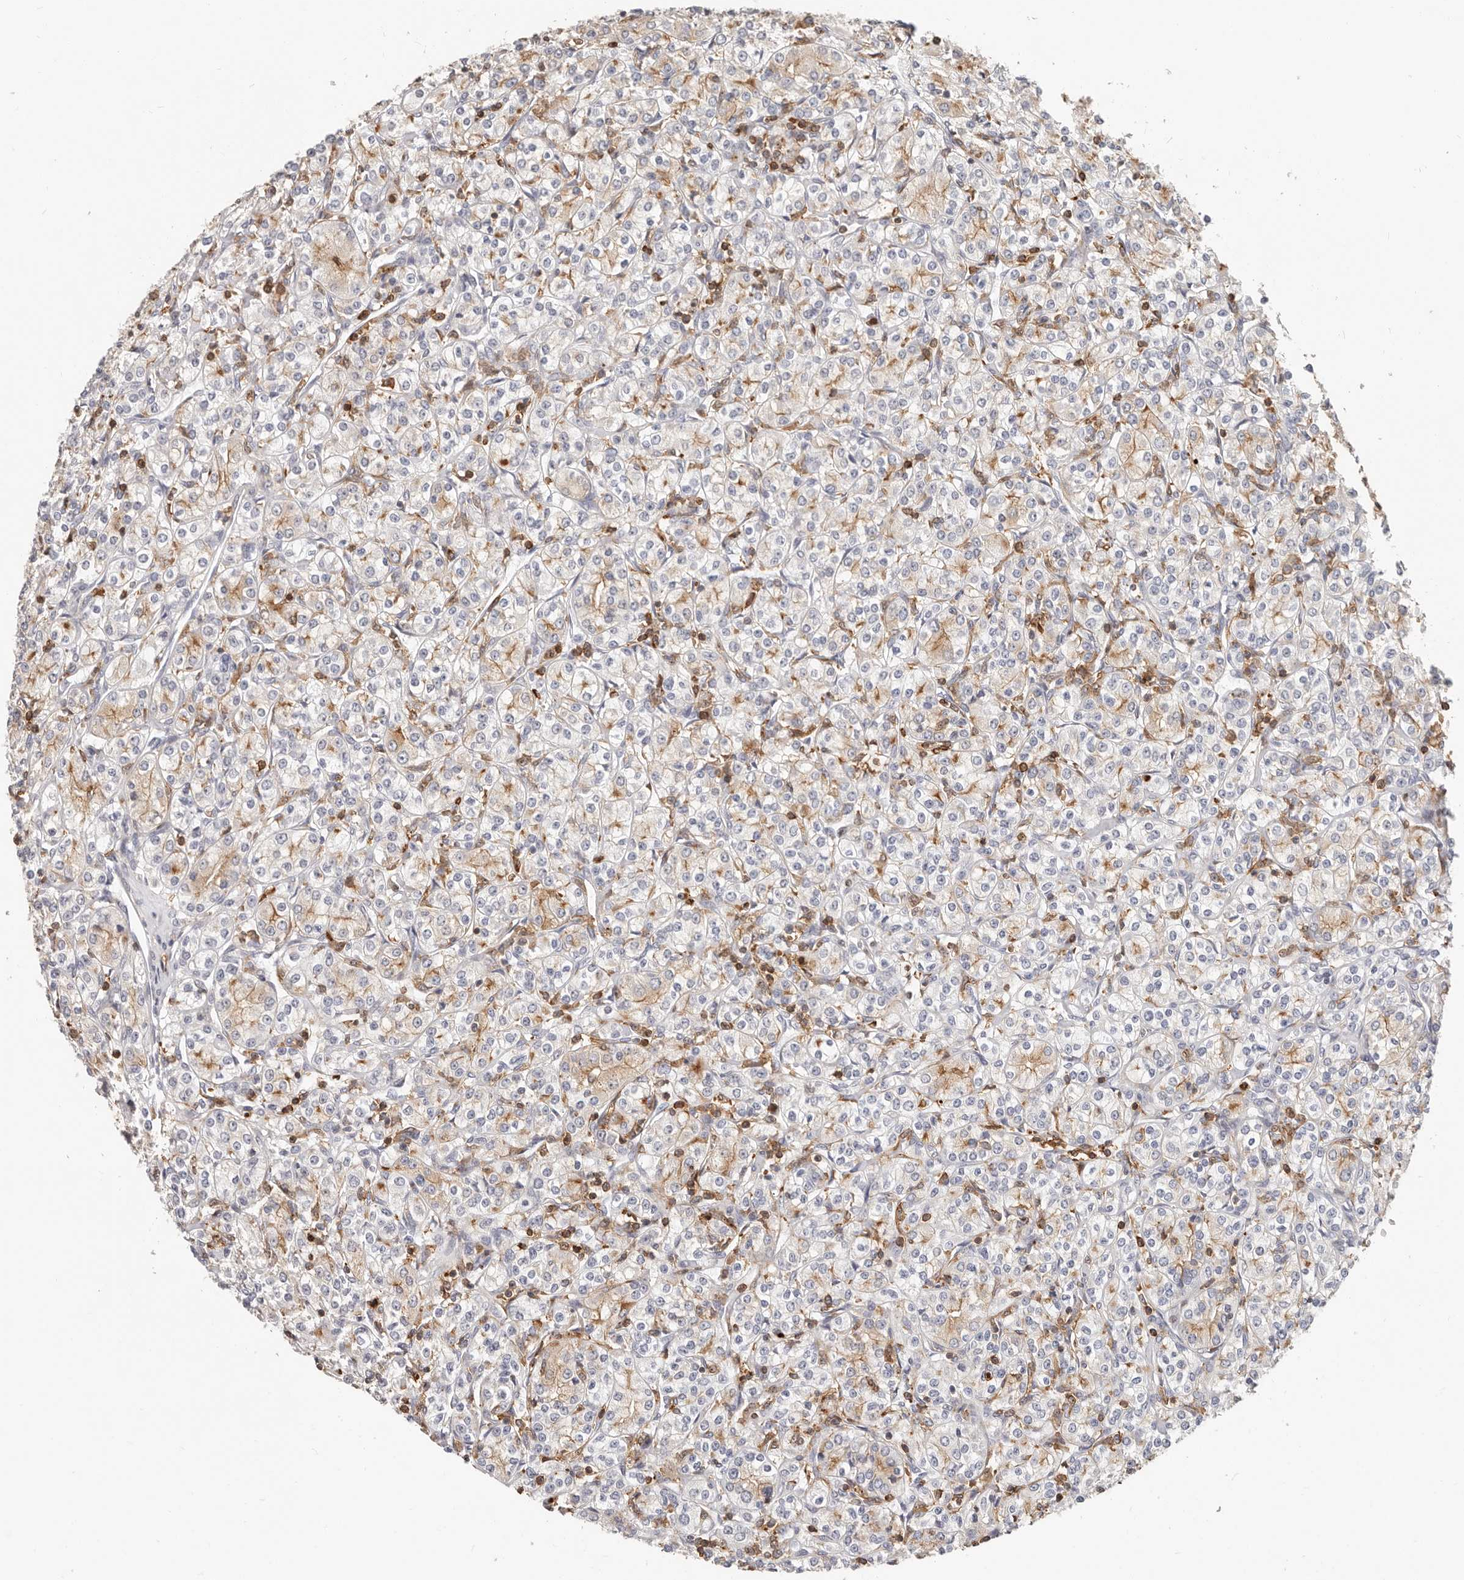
{"staining": {"intensity": "weak", "quantity": "25%-75%", "location": "cytoplasmic/membranous"}, "tissue": "renal cancer", "cell_type": "Tumor cells", "image_type": "cancer", "snomed": [{"axis": "morphology", "description": "Adenocarcinoma, NOS"}, {"axis": "topography", "description": "Kidney"}], "caption": "Human renal cancer (adenocarcinoma) stained with a brown dye shows weak cytoplasmic/membranous positive positivity in about 25%-75% of tumor cells.", "gene": "TMEM63B", "patient": {"sex": "male", "age": 77}}